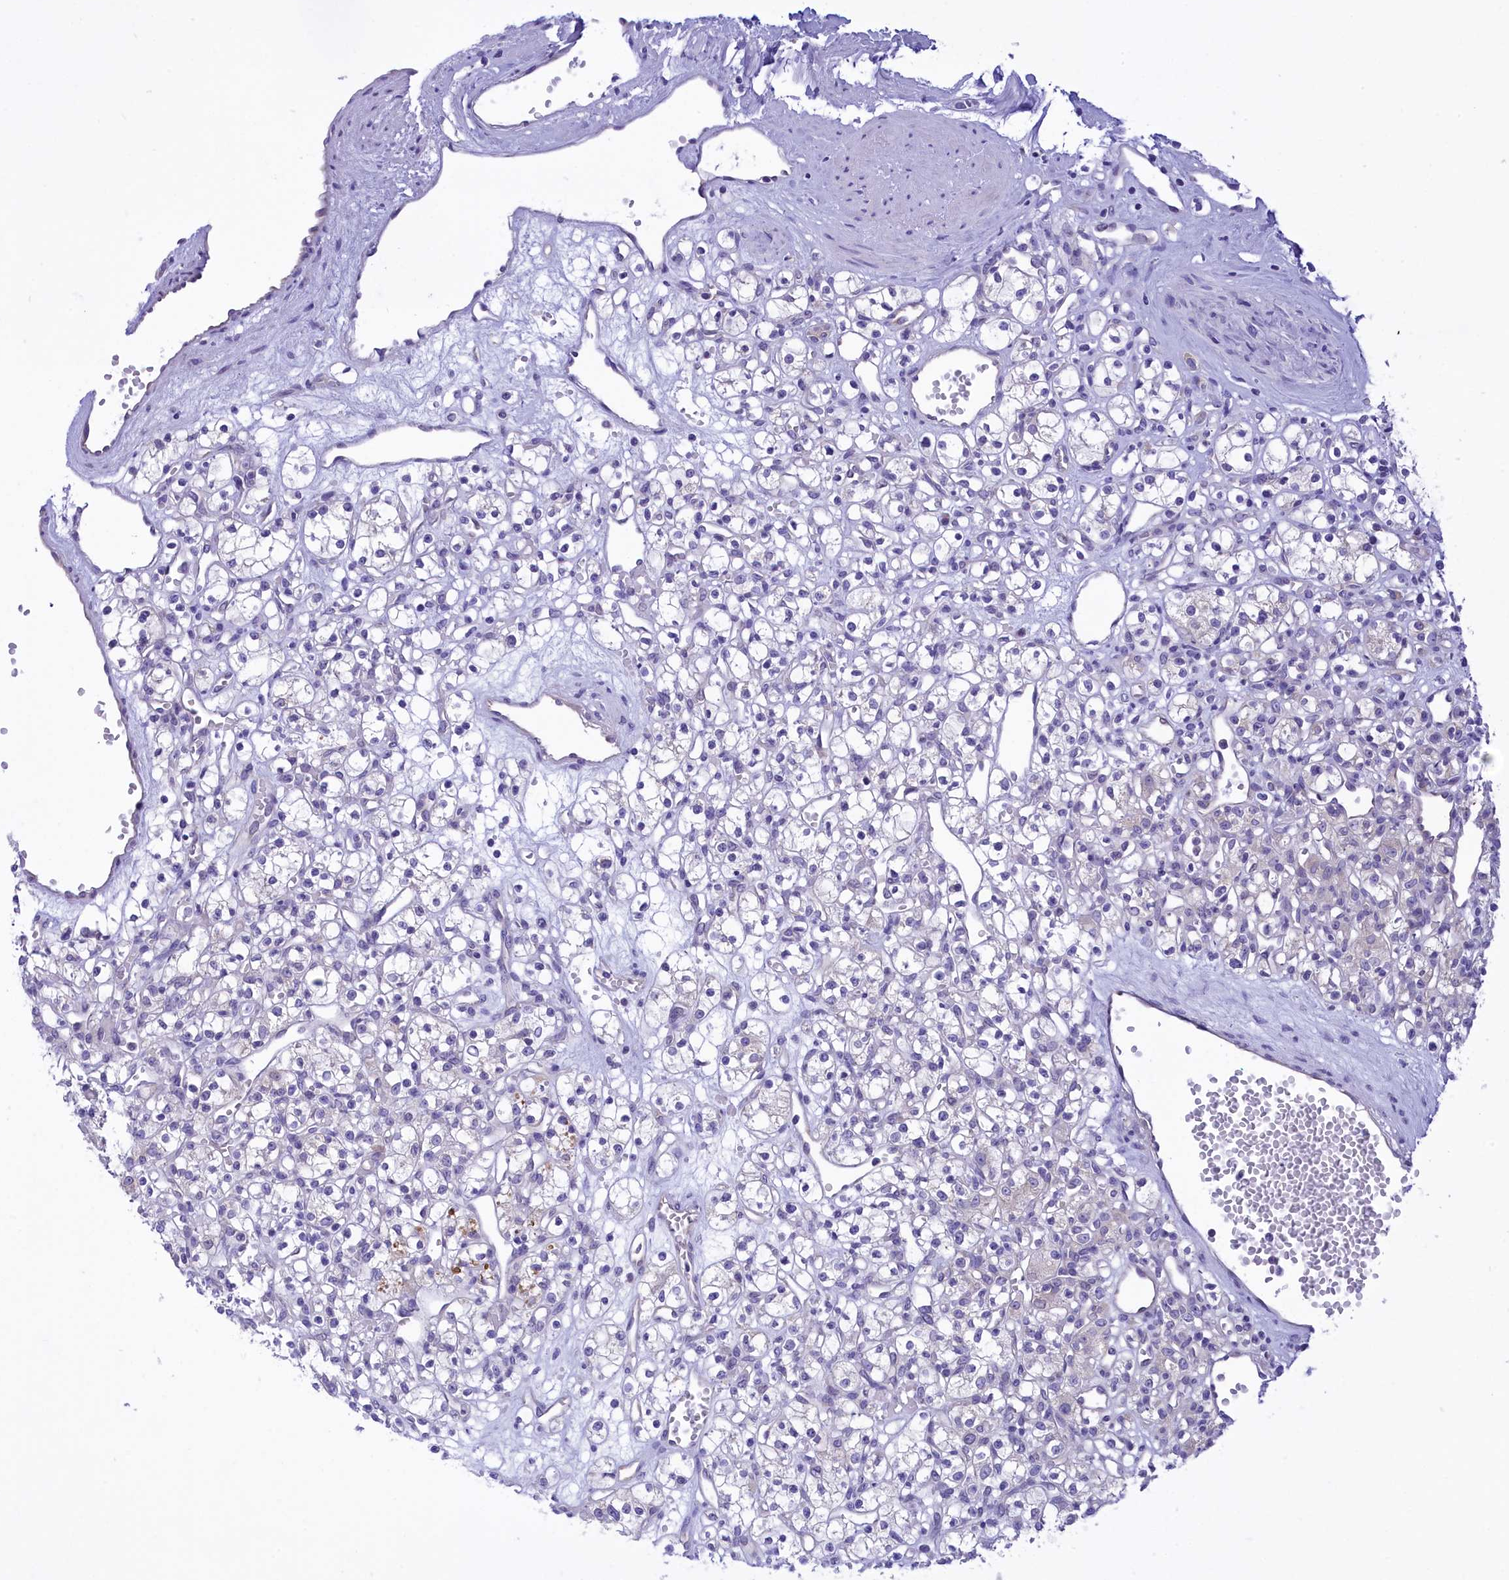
{"staining": {"intensity": "negative", "quantity": "none", "location": "none"}, "tissue": "renal cancer", "cell_type": "Tumor cells", "image_type": "cancer", "snomed": [{"axis": "morphology", "description": "Adenocarcinoma, NOS"}, {"axis": "topography", "description": "Kidney"}], "caption": "Tumor cells show no significant expression in renal cancer (adenocarcinoma).", "gene": "DCAF16", "patient": {"sex": "female", "age": 59}}